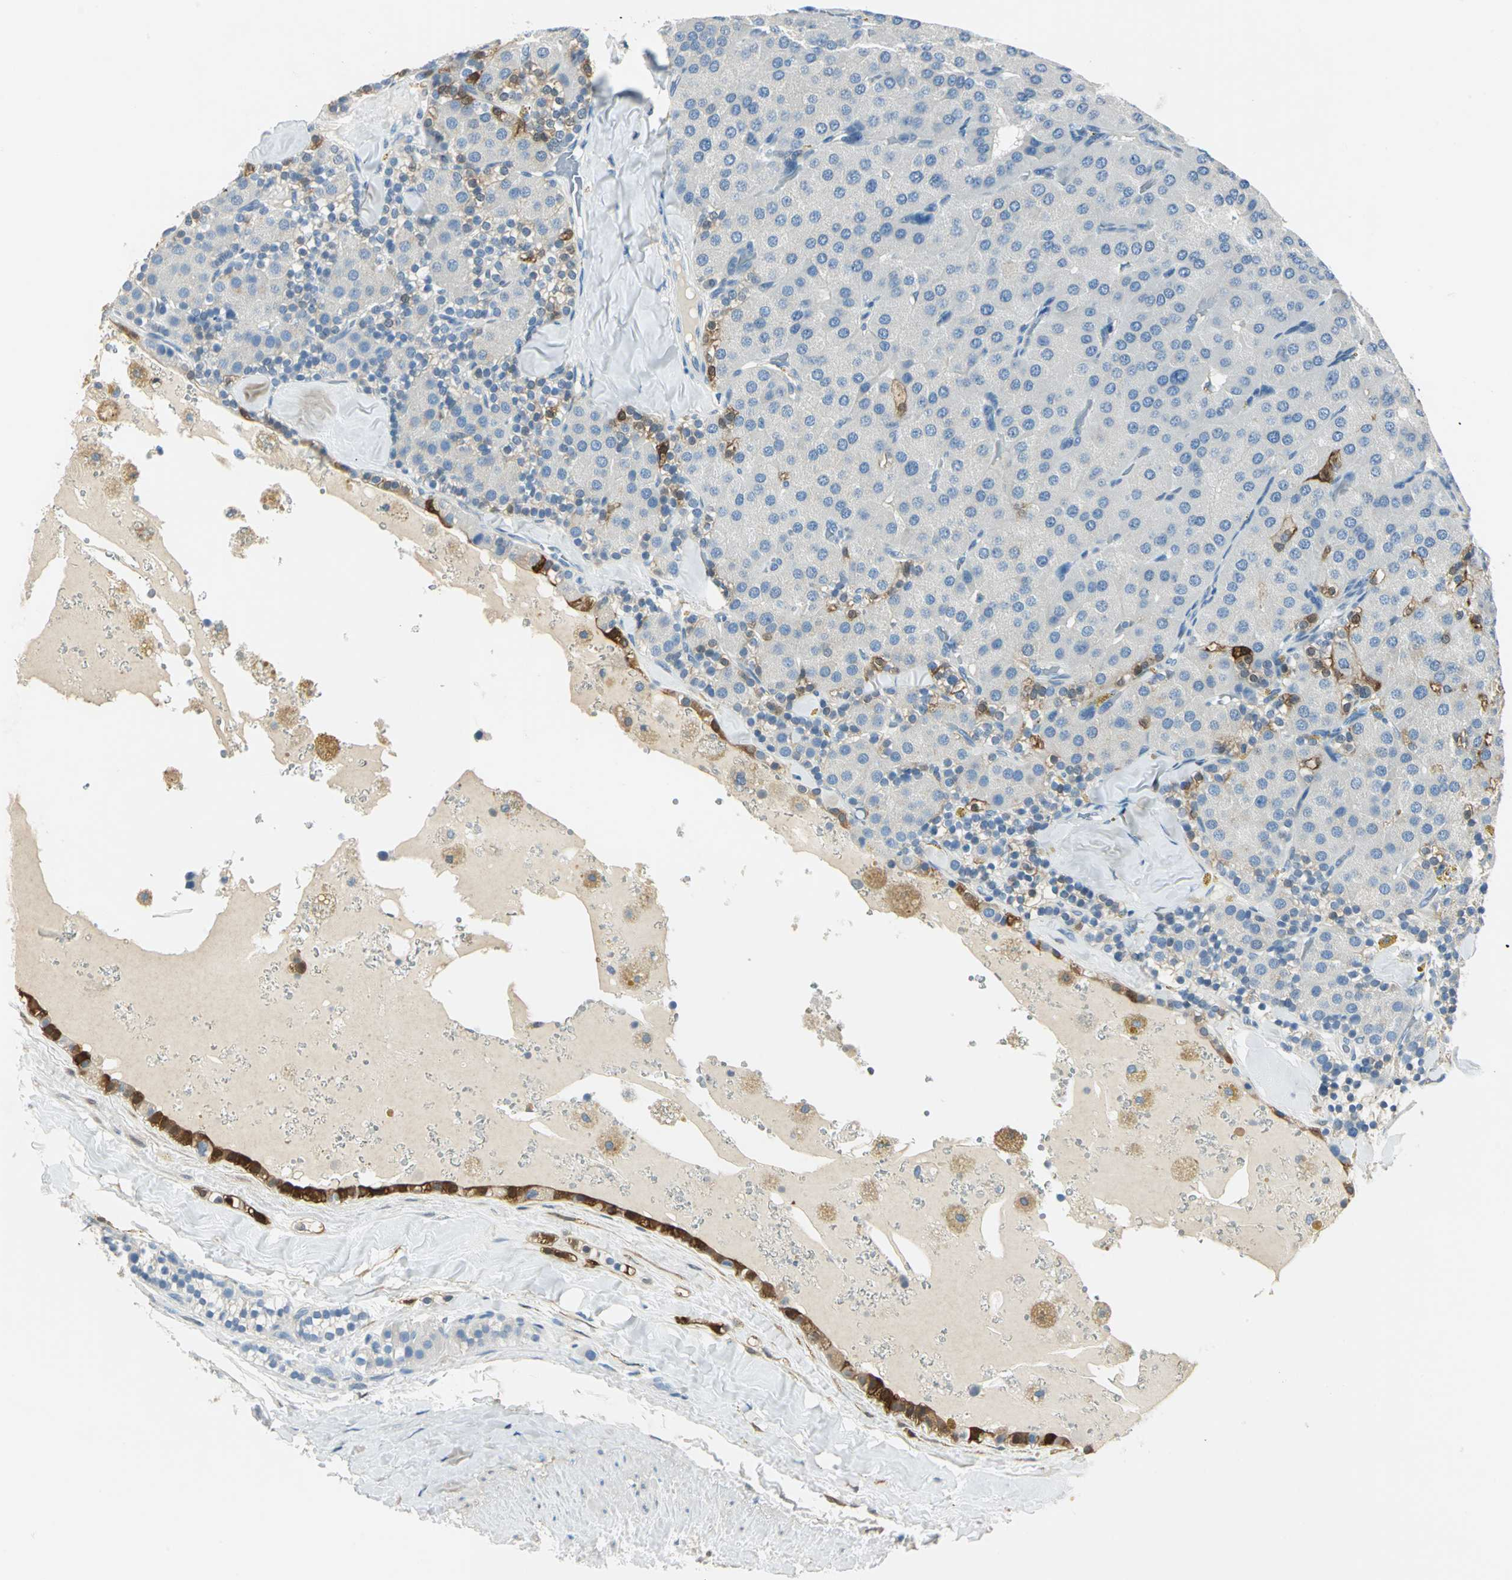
{"staining": {"intensity": "negative", "quantity": "none", "location": "none"}, "tissue": "parathyroid gland", "cell_type": "Glandular cells", "image_type": "normal", "snomed": [{"axis": "morphology", "description": "Normal tissue, NOS"}, {"axis": "morphology", "description": "Adenoma, NOS"}, {"axis": "topography", "description": "Parathyroid gland"}], "caption": "The immunohistochemistry (IHC) image has no significant positivity in glandular cells of parathyroid gland.", "gene": "UCHL1", "patient": {"sex": "female", "age": 86}}